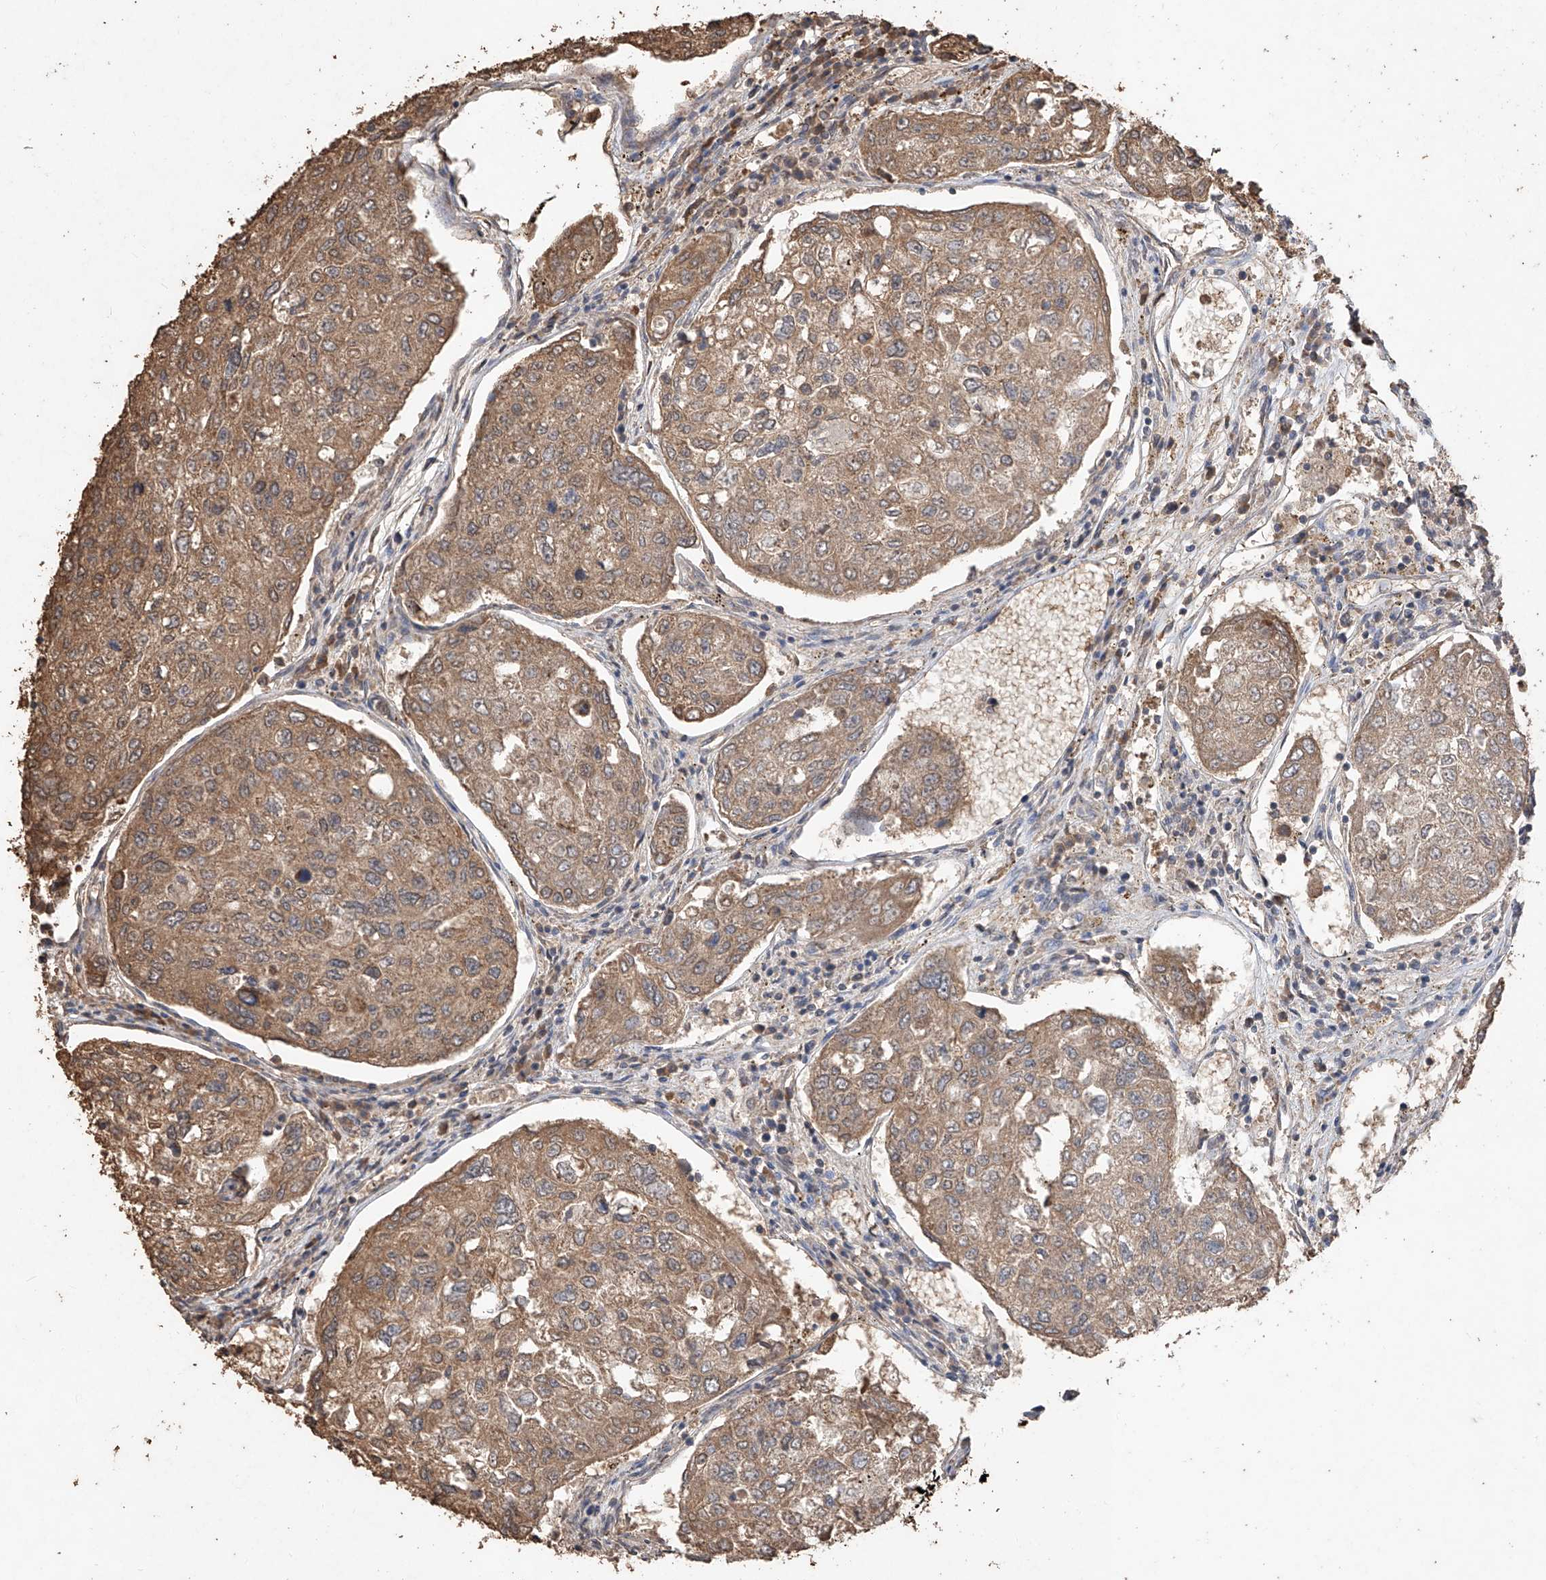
{"staining": {"intensity": "moderate", "quantity": ">75%", "location": "cytoplasmic/membranous"}, "tissue": "urothelial cancer", "cell_type": "Tumor cells", "image_type": "cancer", "snomed": [{"axis": "morphology", "description": "Urothelial carcinoma, High grade"}, {"axis": "topography", "description": "Lymph node"}, {"axis": "topography", "description": "Urinary bladder"}], "caption": "Brown immunohistochemical staining in urothelial cancer exhibits moderate cytoplasmic/membranous expression in approximately >75% of tumor cells.", "gene": "ELOVL1", "patient": {"sex": "male", "age": 51}}